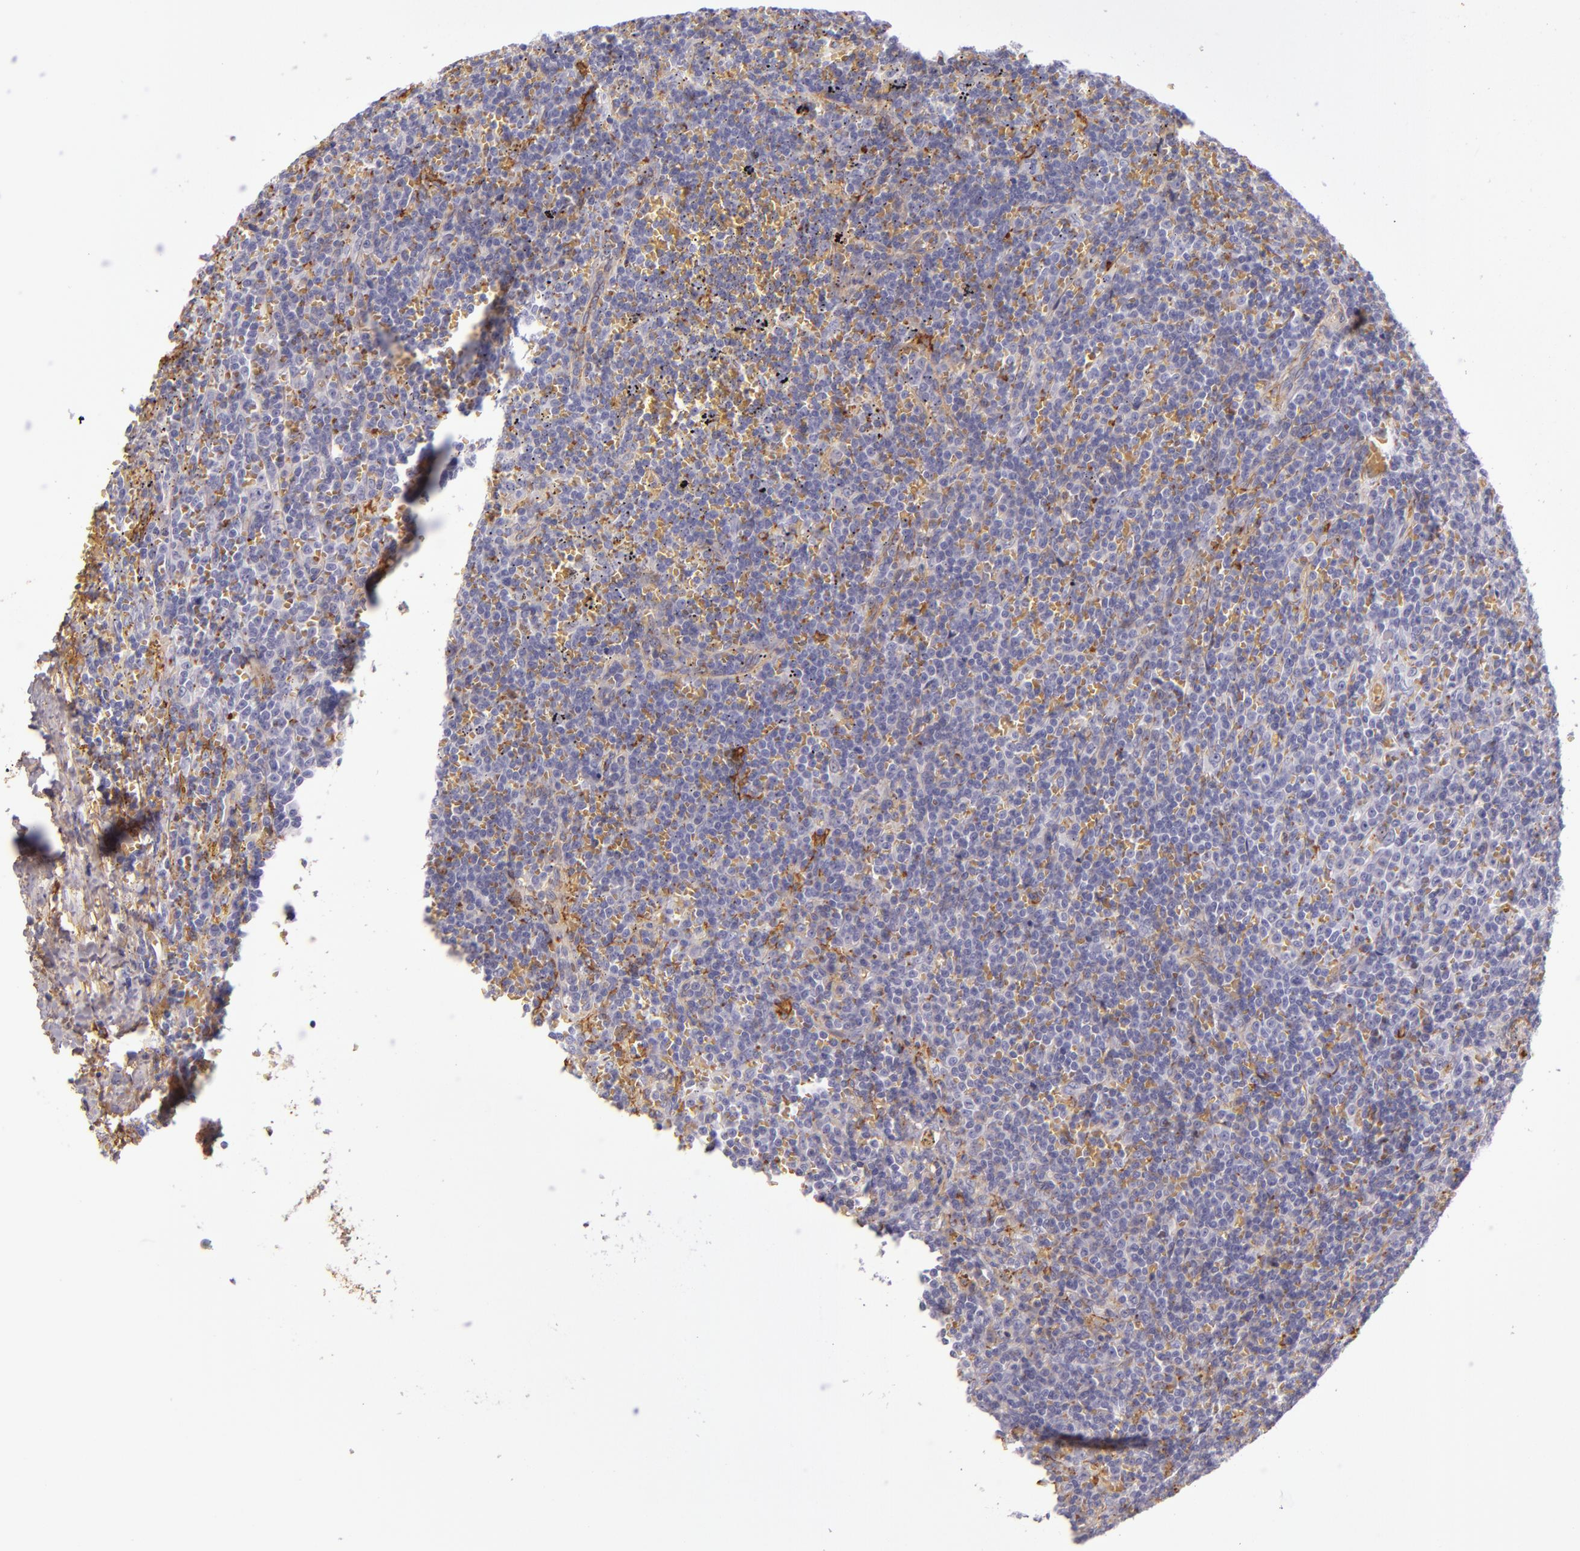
{"staining": {"intensity": "negative", "quantity": "none", "location": "none"}, "tissue": "lymphoma", "cell_type": "Tumor cells", "image_type": "cancer", "snomed": [{"axis": "morphology", "description": "Malignant lymphoma, non-Hodgkin's type, Low grade"}, {"axis": "topography", "description": "Spleen"}], "caption": "A high-resolution histopathology image shows immunohistochemistry (IHC) staining of lymphoma, which reveals no significant staining in tumor cells.", "gene": "CD9", "patient": {"sex": "male", "age": 80}}